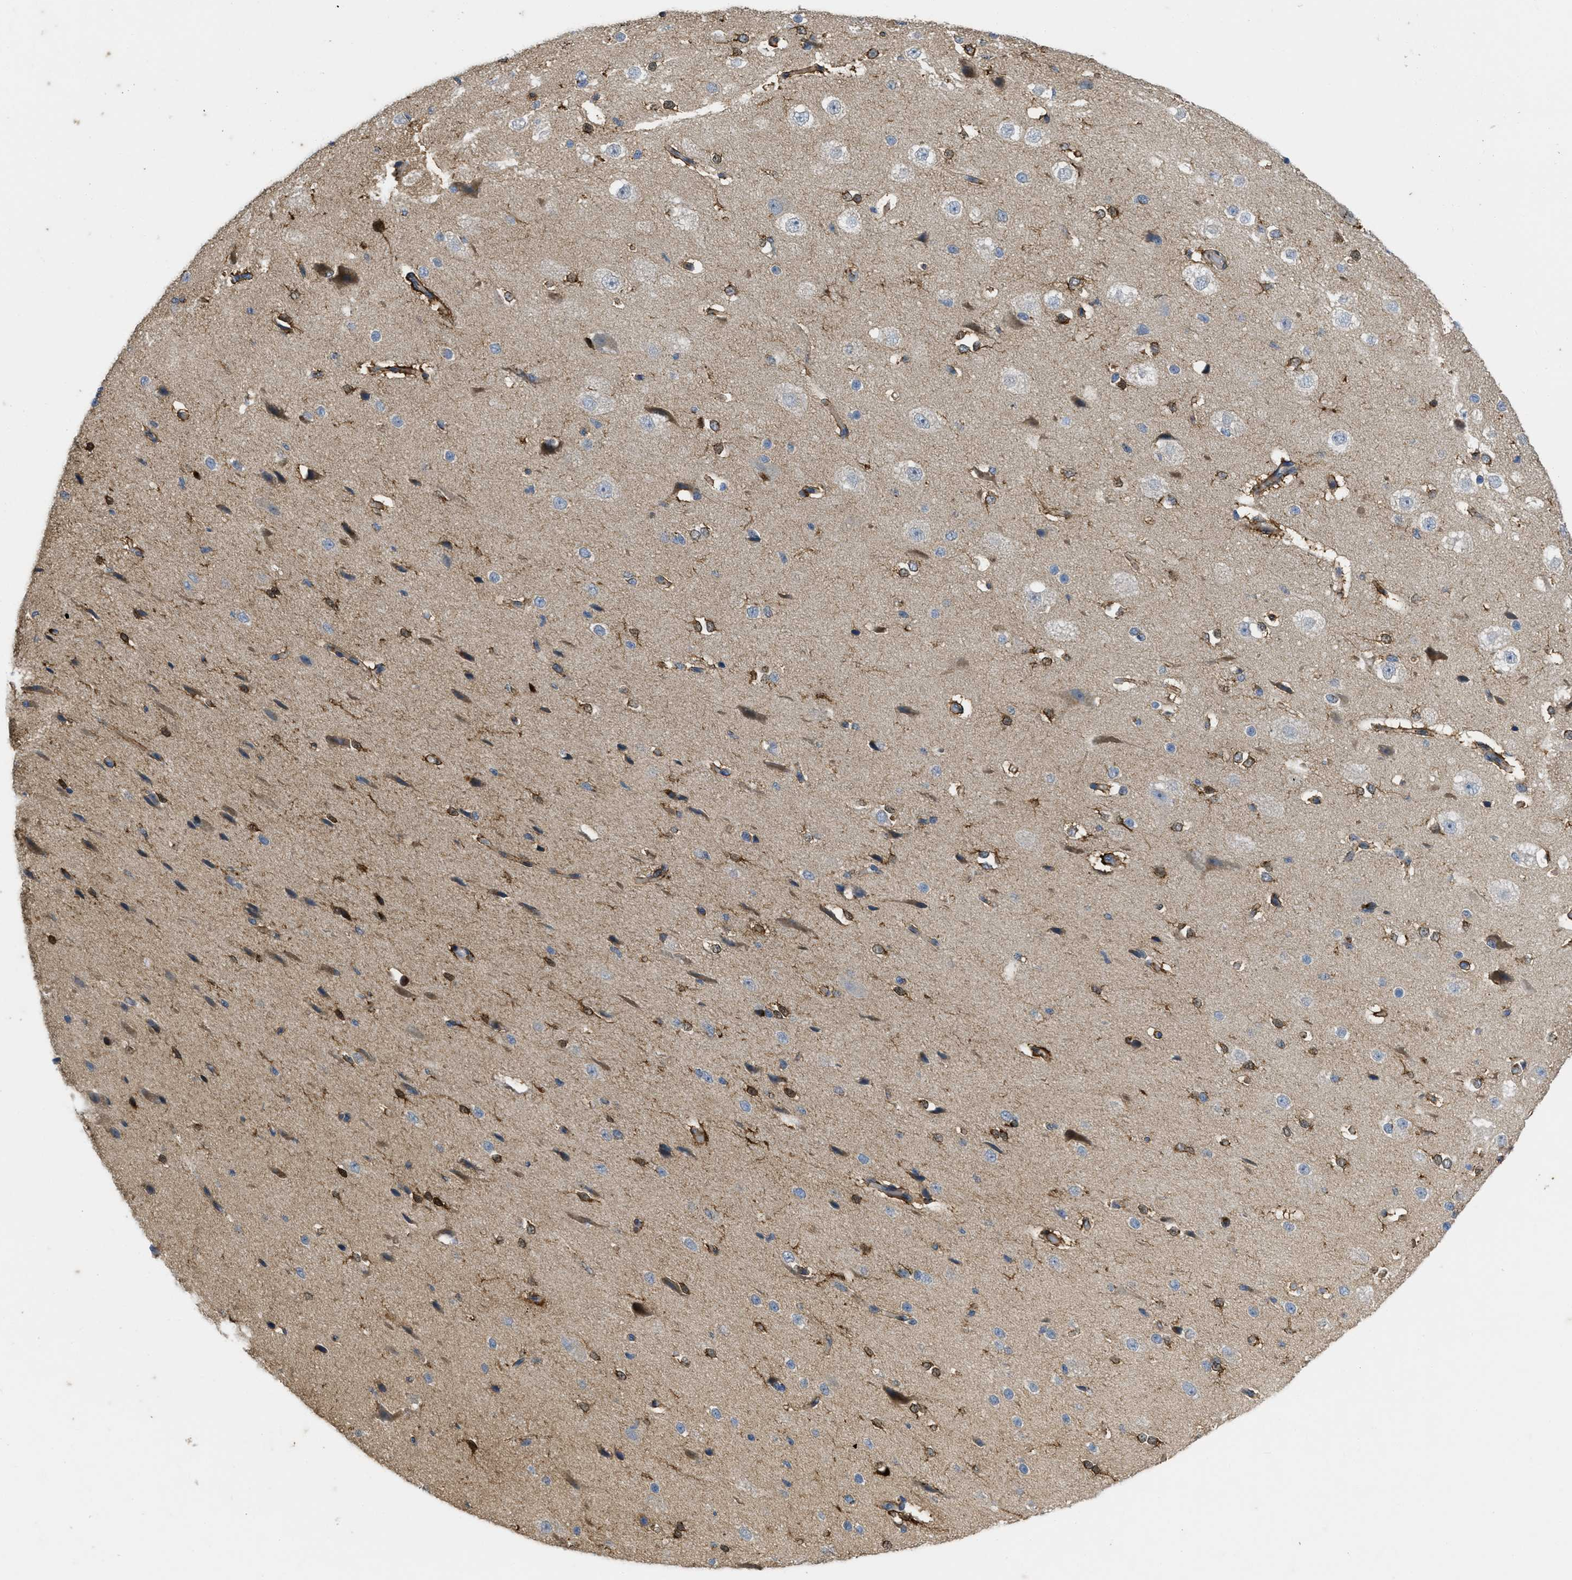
{"staining": {"intensity": "moderate", "quantity": ">75%", "location": "cytoplasmic/membranous"}, "tissue": "cerebral cortex", "cell_type": "Endothelial cells", "image_type": "normal", "snomed": [{"axis": "morphology", "description": "Normal tissue, NOS"}, {"axis": "morphology", "description": "Developmental malformation"}, {"axis": "topography", "description": "Cerebral cortex"}], "caption": "A medium amount of moderate cytoplasmic/membranous staining is present in about >75% of endothelial cells in unremarkable cerebral cortex.", "gene": "ZNF70", "patient": {"sex": "female", "age": 30}}